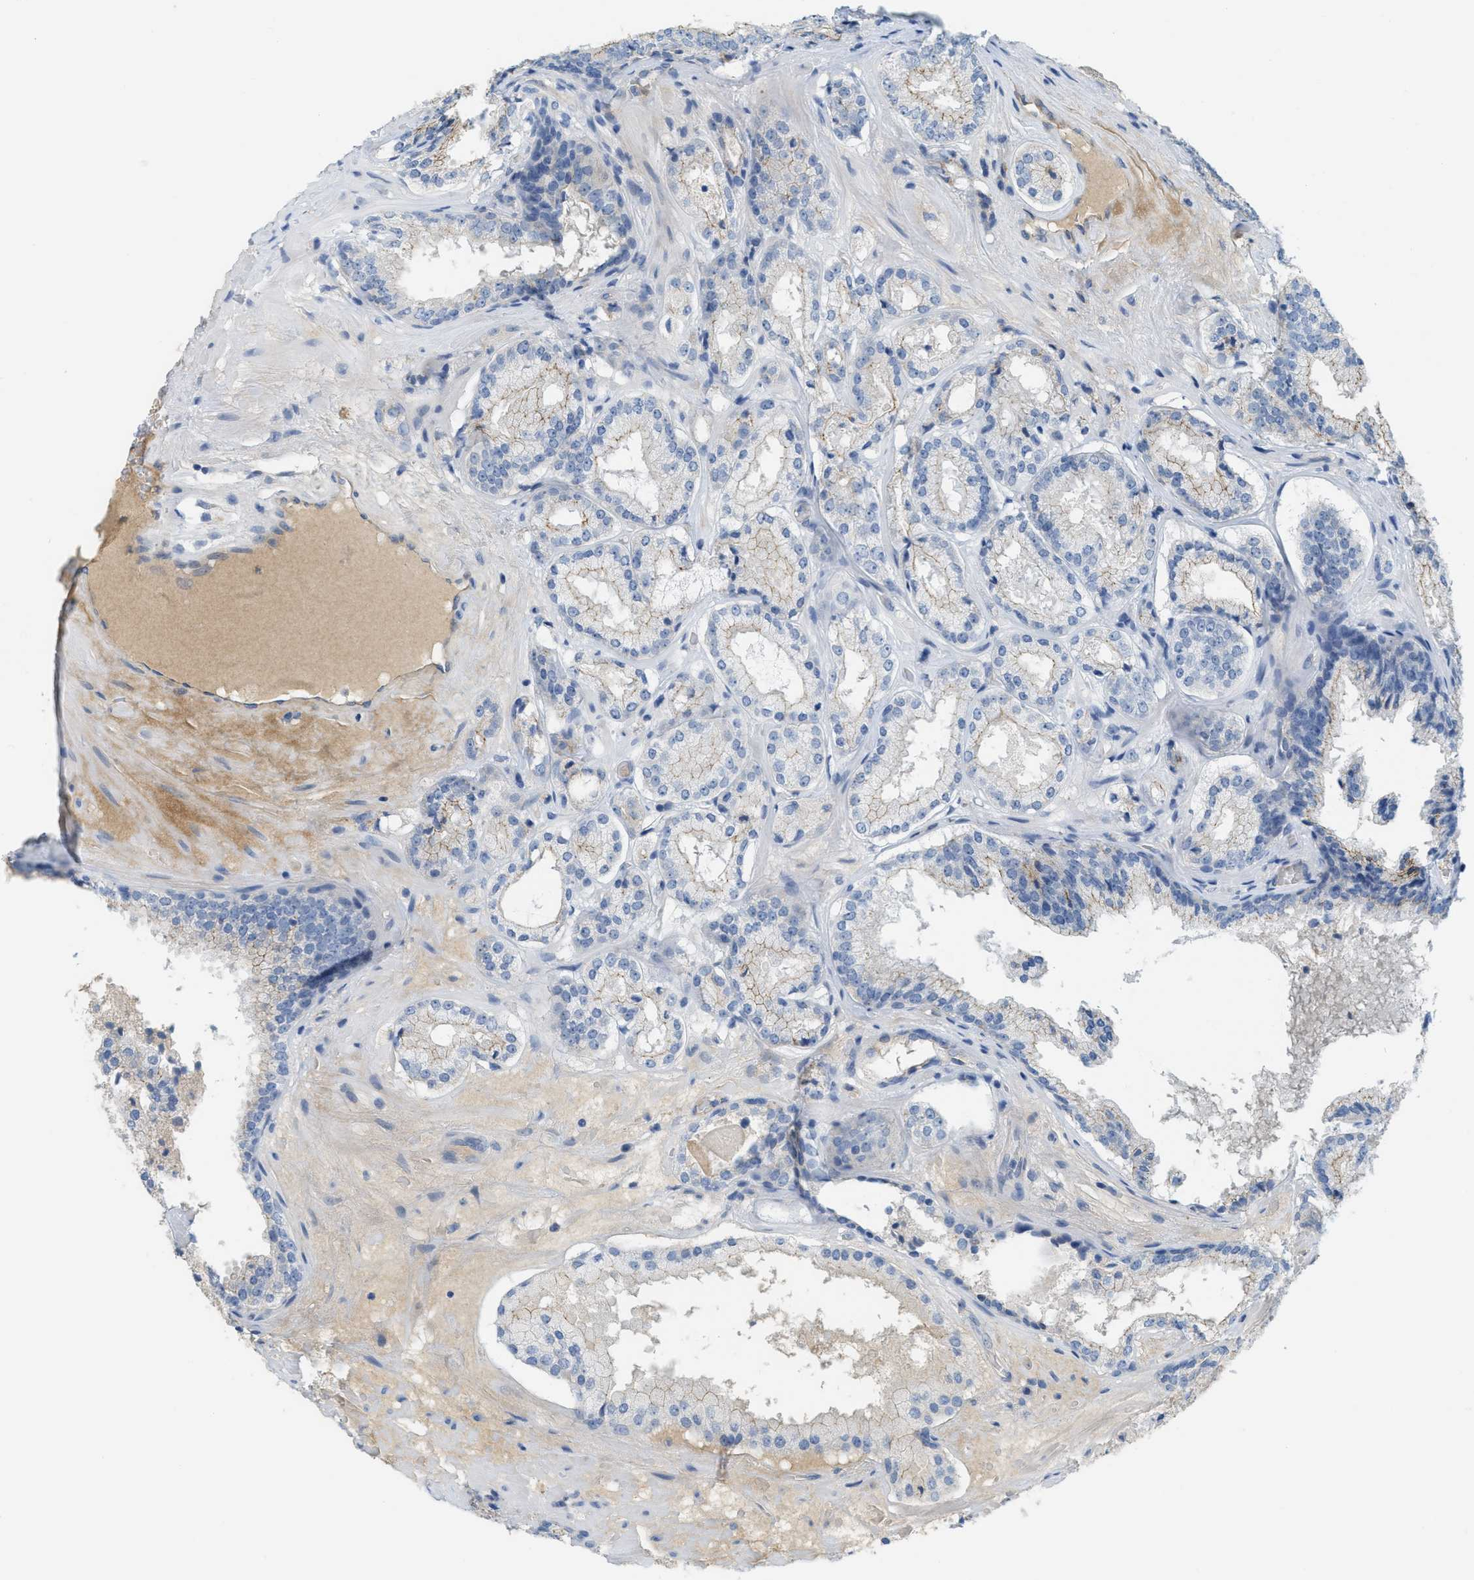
{"staining": {"intensity": "weak", "quantity": "<25%", "location": "cytoplasmic/membranous"}, "tissue": "prostate cancer", "cell_type": "Tumor cells", "image_type": "cancer", "snomed": [{"axis": "morphology", "description": "Adenocarcinoma, High grade"}, {"axis": "topography", "description": "Prostate"}], "caption": "This is a micrograph of immunohistochemistry staining of high-grade adenocarcinoma (prostate), which shows no expression in tumor cells.", "gene": "CRB3", "patient": {"sex": "male", "age": 65}}